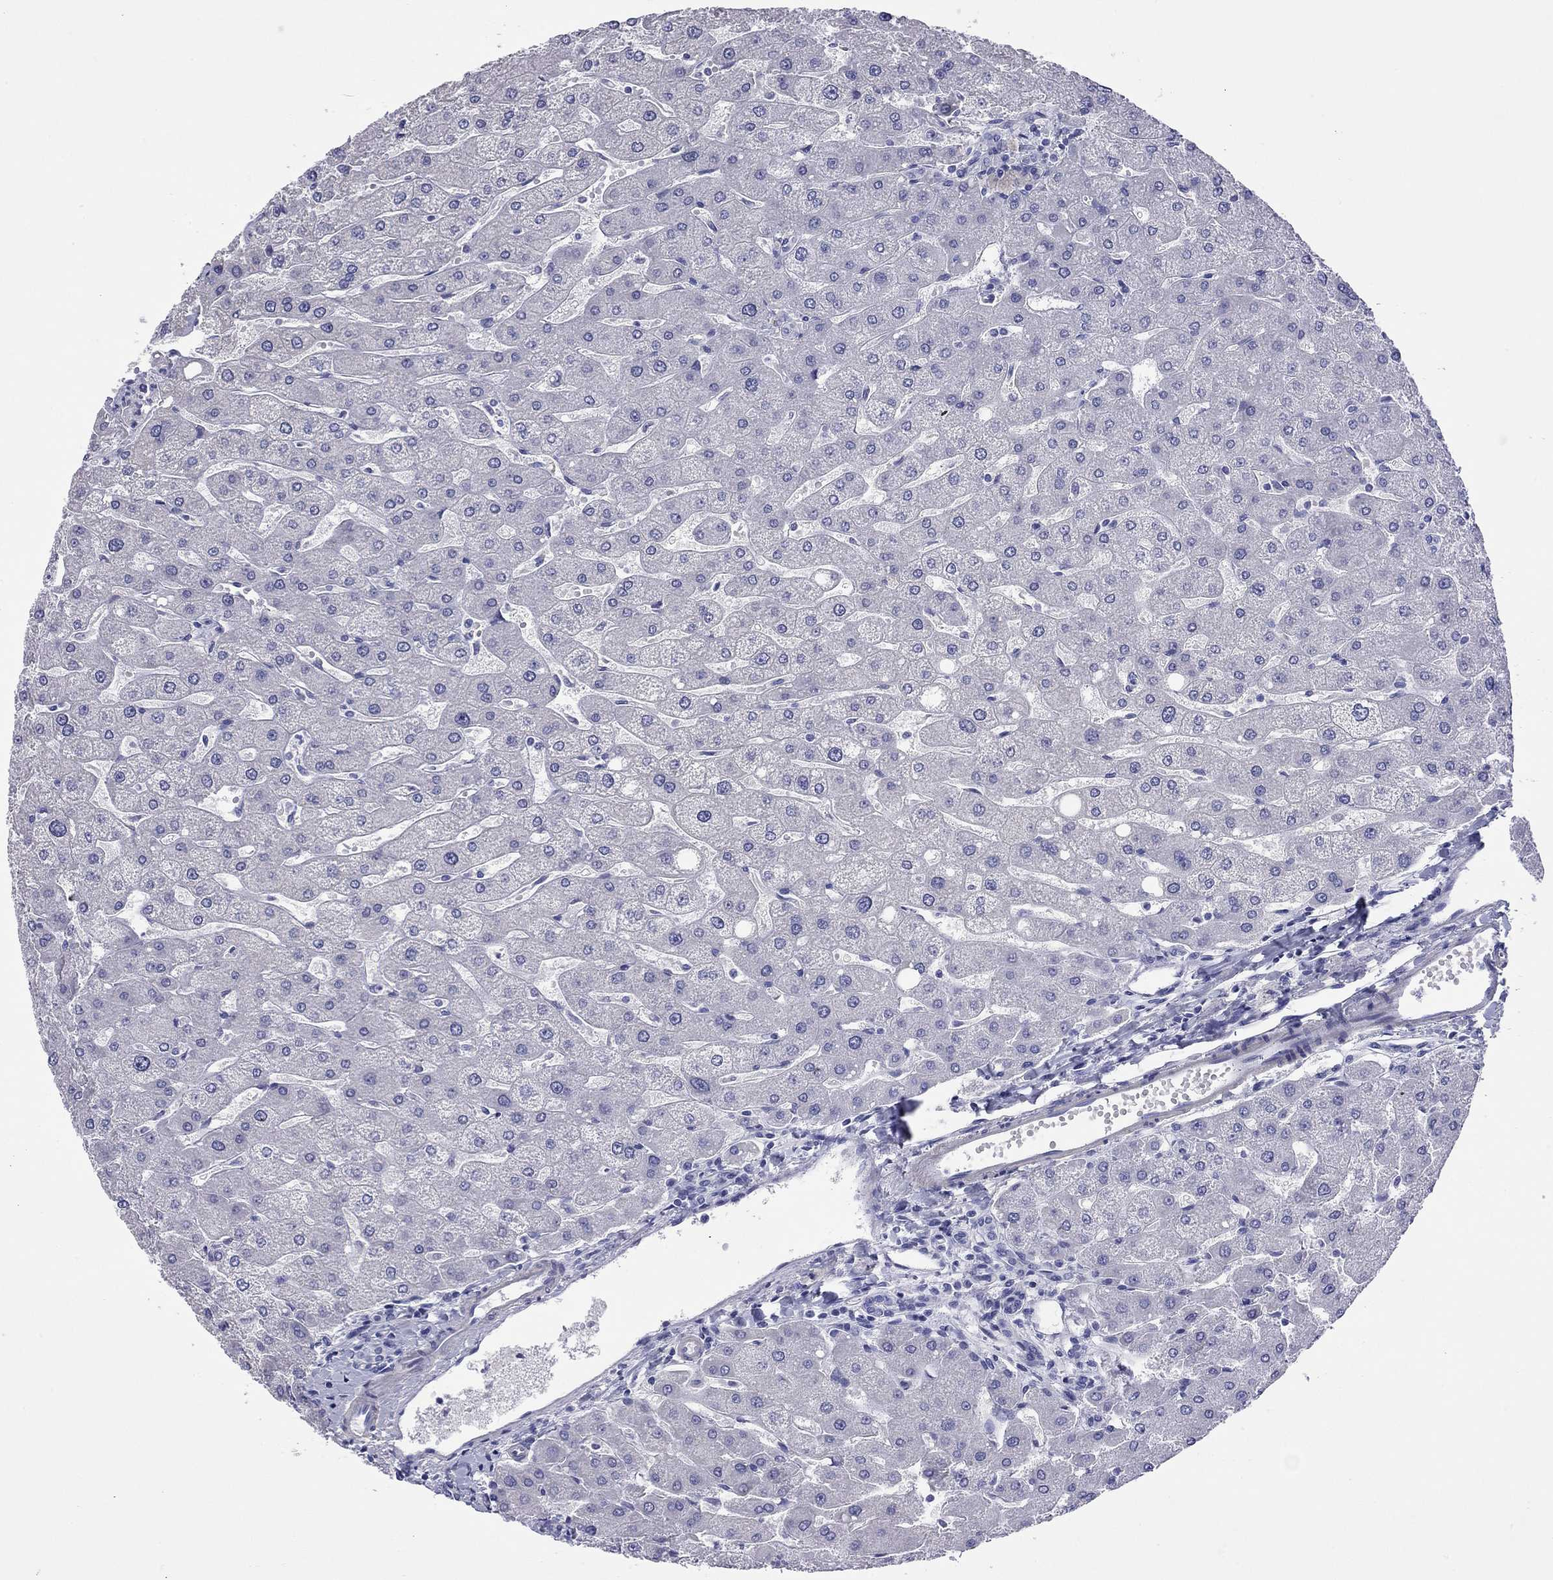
{"staining": {"intensity": "negative", "quantity": "none", "location": "none"}, "tissue": "liver", "cell_type": "Cholangiocytes", "image_type": "normal", "snomed": [{"axis": "morphology", "description": "Normal tissue, NOS"}, {"axis": "topography", "description": "Liver"}], "caption": "High power microscopy histopathology image of an immunohistochemistry histopathology image of benign liver, revealing no significant expression in cholangiocytes.", "gene": "KIAA2012", "patient": {"sex": "male", "age": 67}}